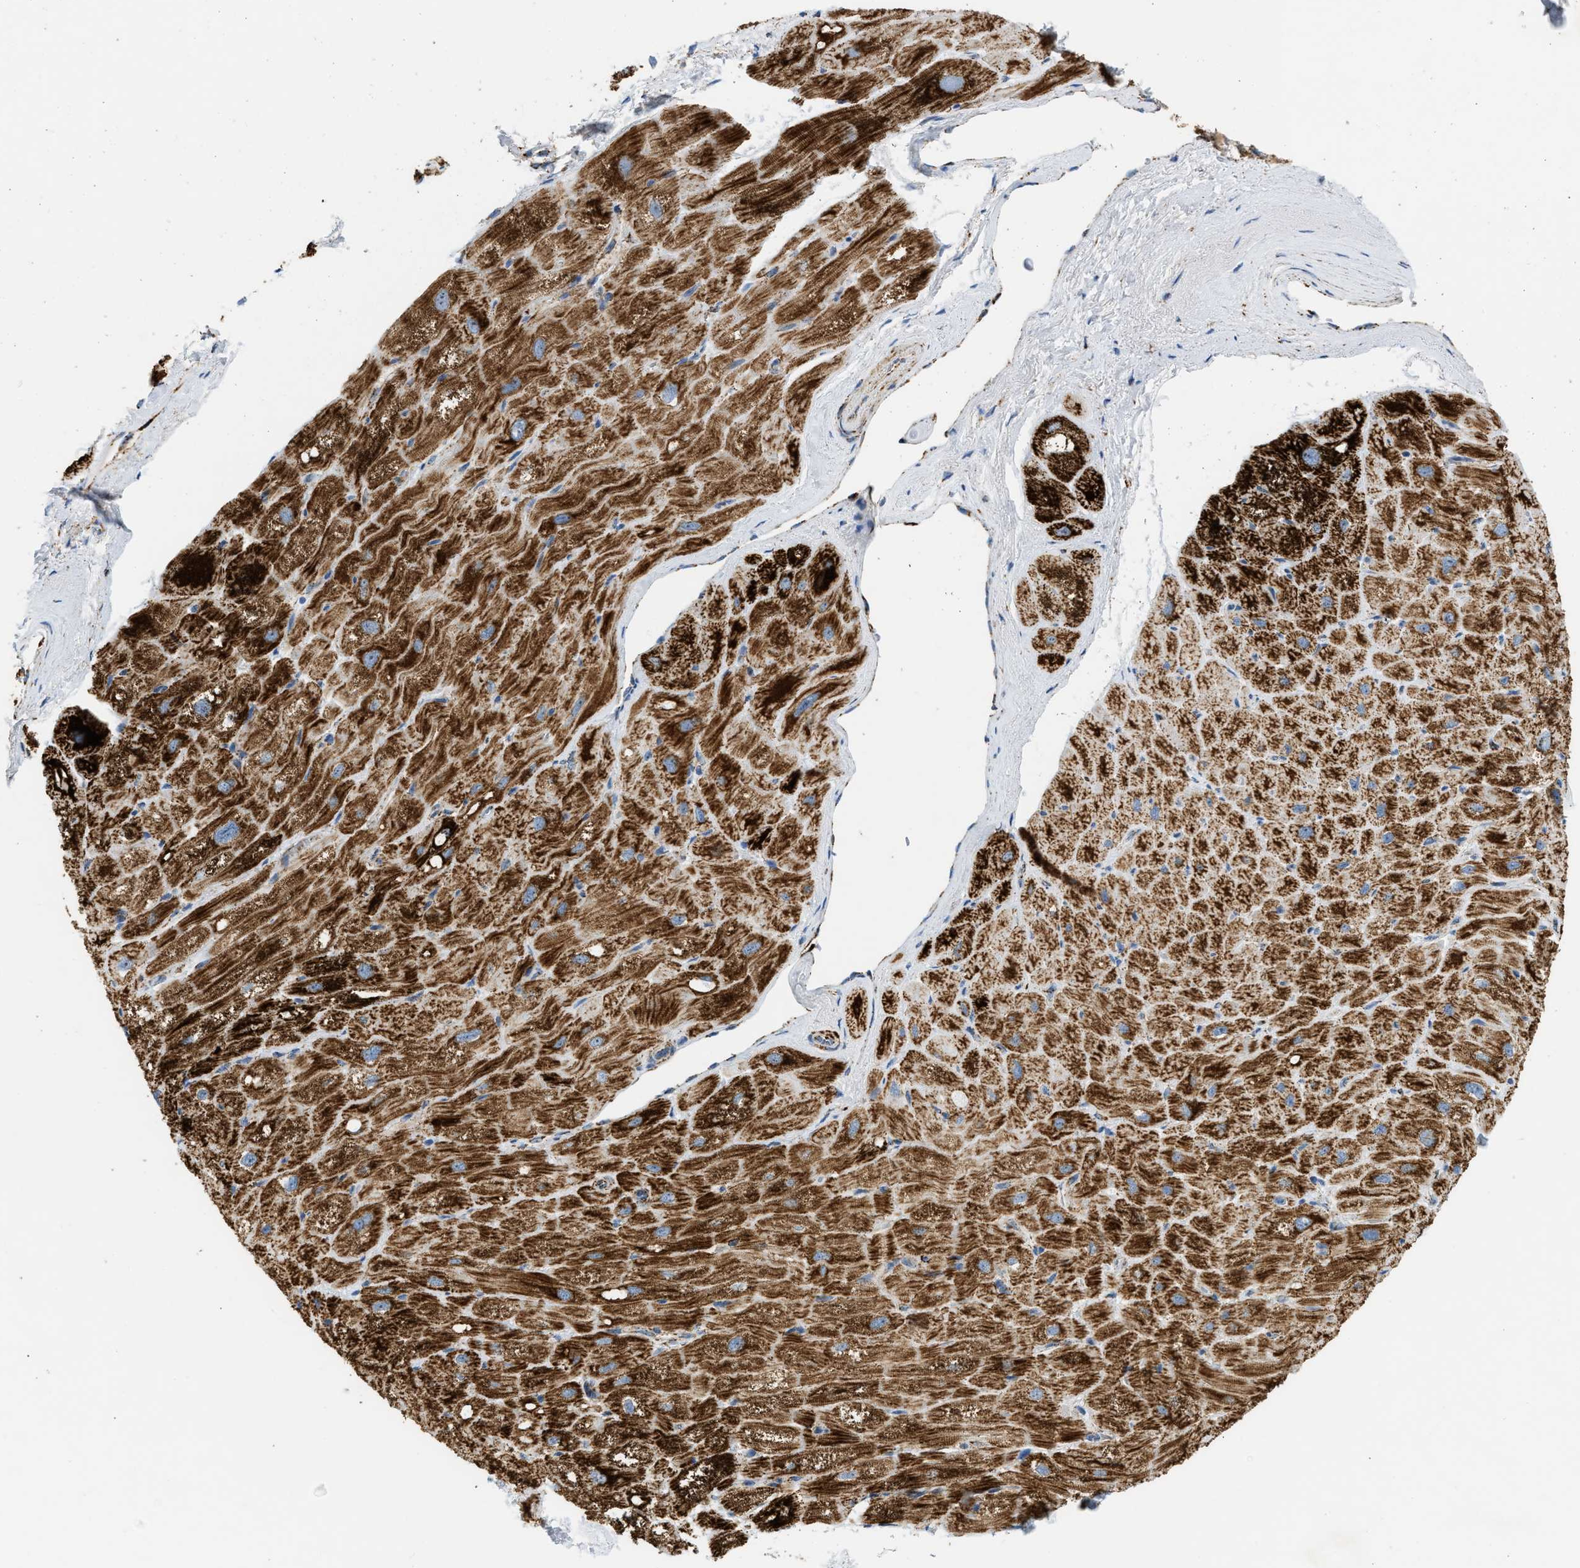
{"staining": {"intensity": "strong", "quantity": ">75%", "location": "cytoplasmic/membranous"}, "tissue": "heart muscle", "cell_type": "Cardiomyocytes", "image_type": "normal", "snomed": [{"axis": "morphology", "description": "Normal tissue, NOS"}, {"axis": "topography", "description": "Heart"}], "caption": "Protein staining of benign heart muscle displays strong cytoplasmic/membranous staining in approximately >75% of cardiomyocytes. The staining is performed using DAB (3,3'-diaminobenzidine) brown chromogen to label protein expression. The nuclei are counter-stained blue using hematoxylin.", "gene": "OGDH", "patient": {"sex": "male", "age": 49}}